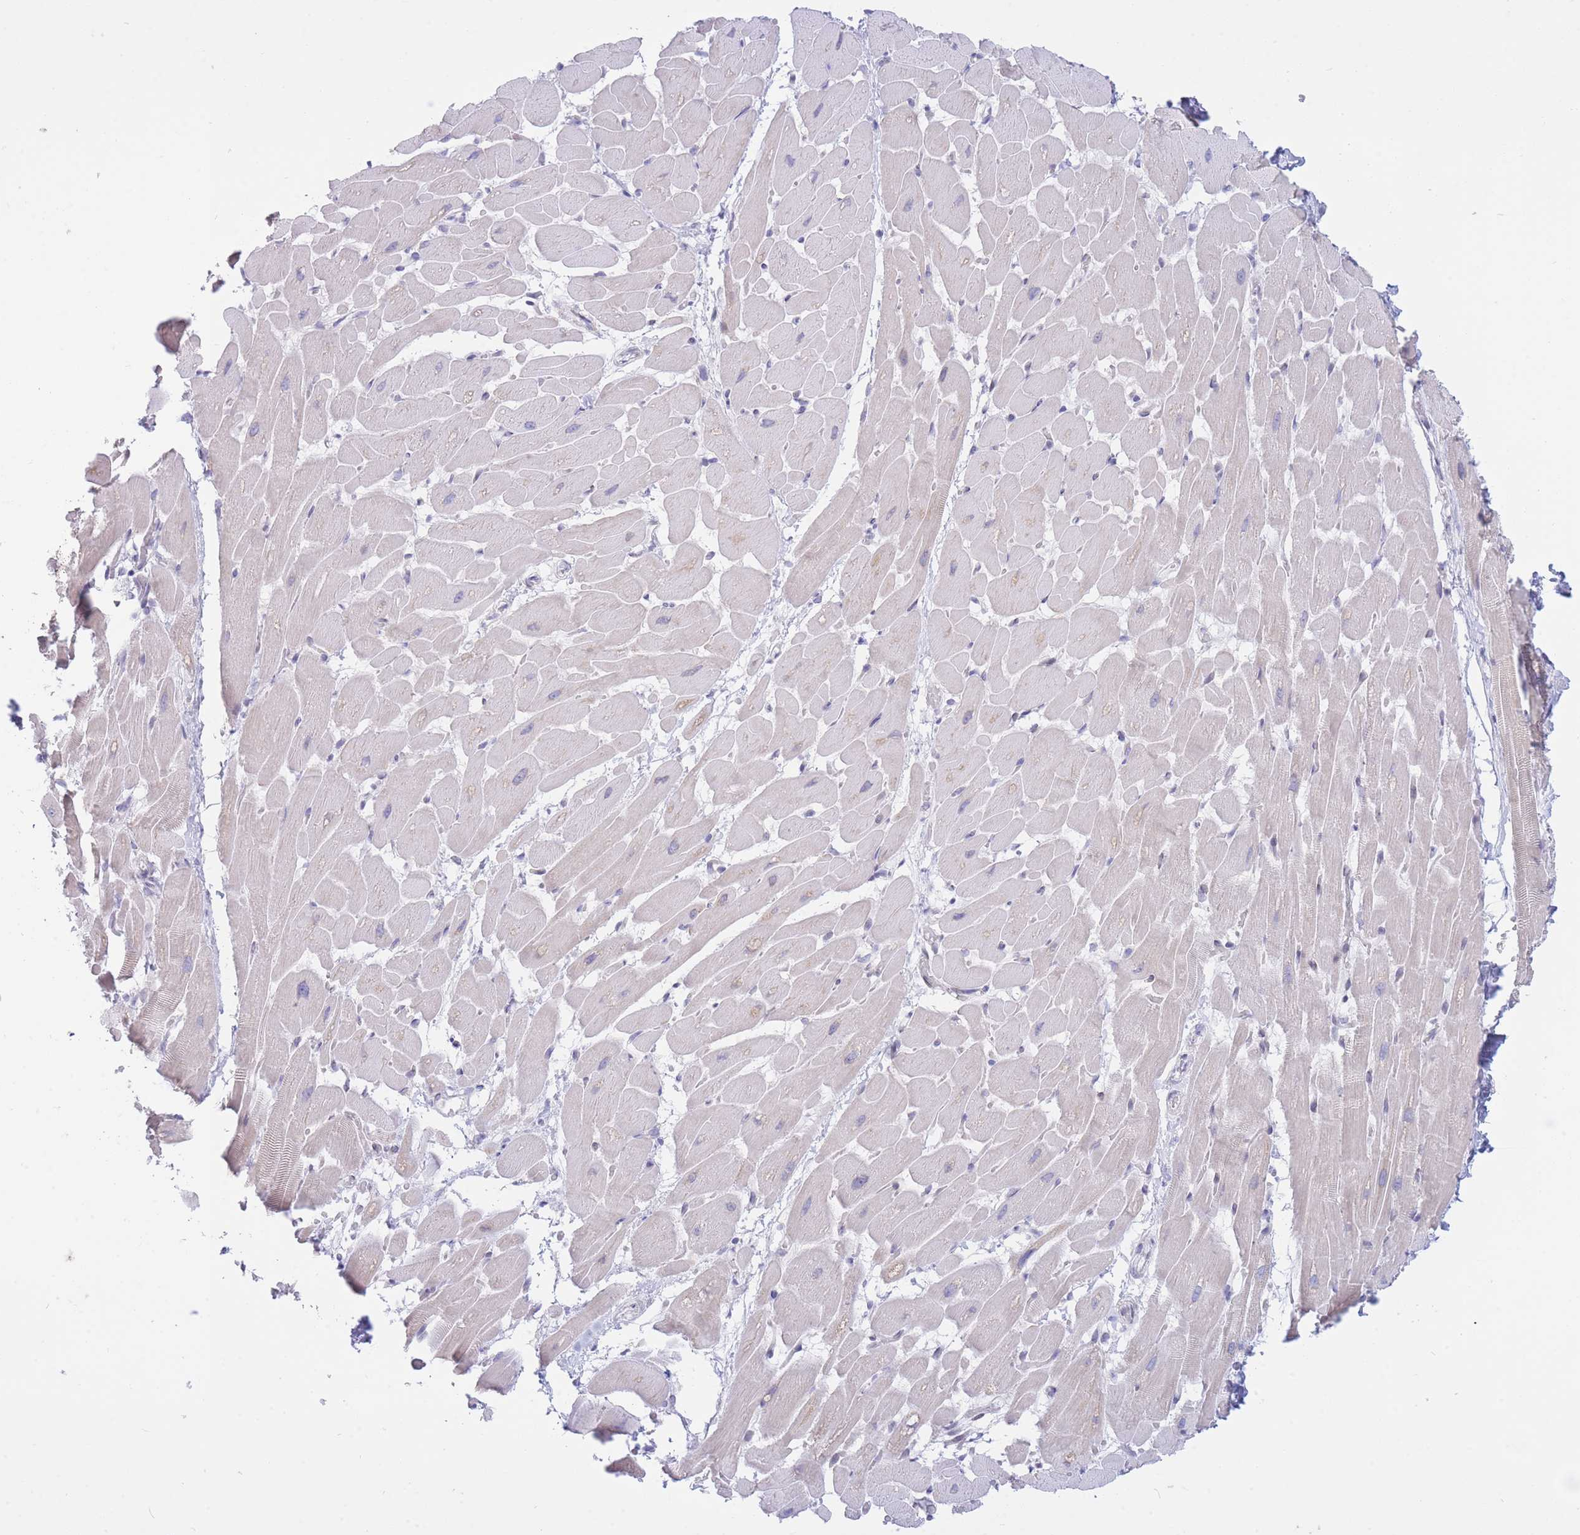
{"staining": {"intensity": "negative", "quantity": "none", "location": "none"}, "tissue": "heart muscle", "cell_type": "Cardiomyocytes", "image_type": "normal", "snomed": [{"axis": "morphology", "description": "Normal tissue, NOS"}, {"axis": "topography", "description": "Heart"}], "caption": "Cardiomyocytes show no significant staining in normal heart muscle.", "gene": "NANP", "patient": {"sex": "male", "age": 37}}